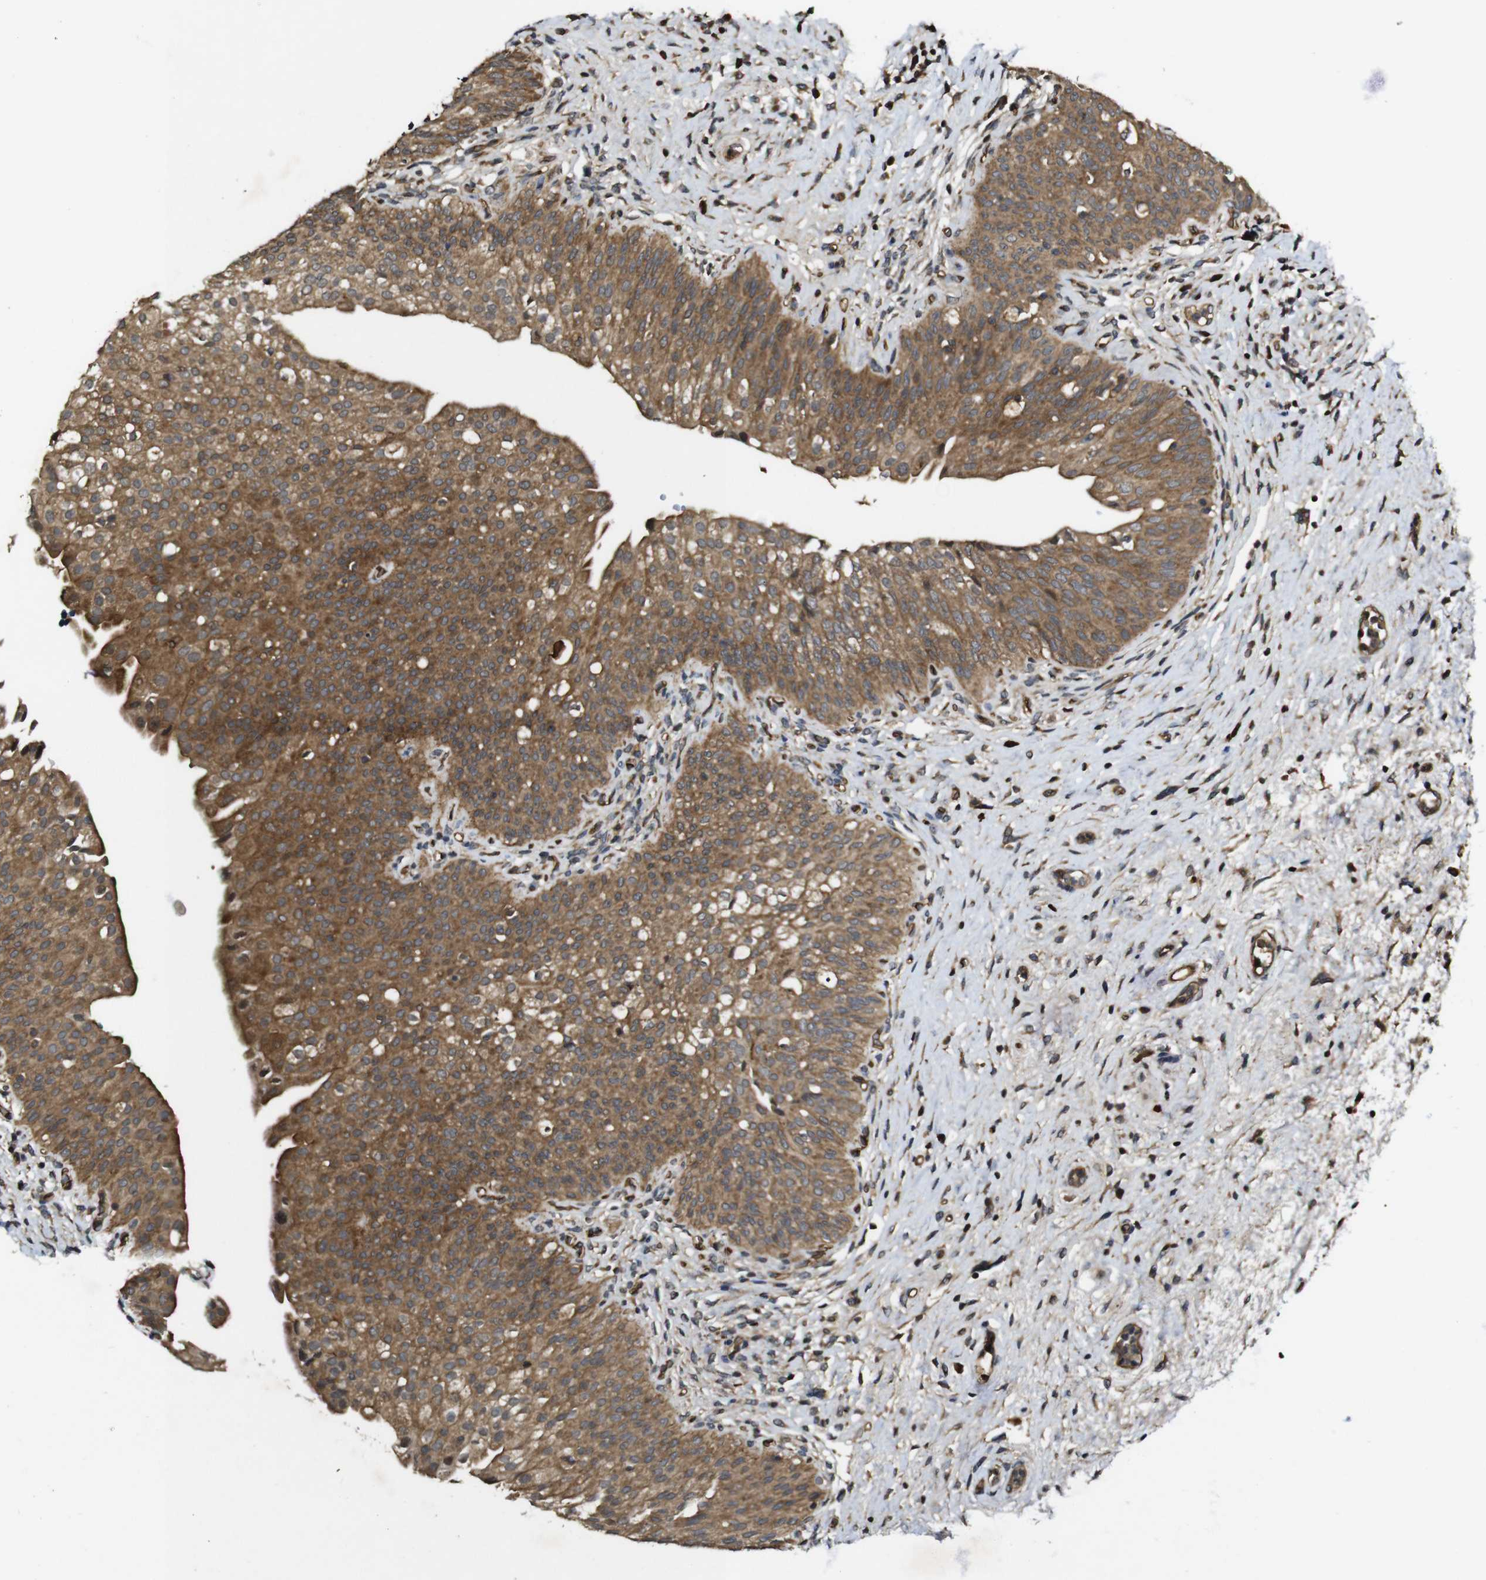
{"staining": {"intensity": "moderate", "quantity": ">75%", "location": "cytoplasmic/membranous"}, "tissue": "urinary bladder", "cell_type": "Urothelial cells", "image_type": "normal", "snomed": [{"axis": "morphology", "description": "Normal tissue, NOS"}, {"axis": "topography", "description": "Urinary bladder"}], "caption": "Immunohistochemical staining of normal human urinary bladder reveals moderate cytoplasmic/membranous protein positivity in about >75% of urothelial cells.", "gene": "RIPK1", "patient": {"sex": "male", "age": 46}}